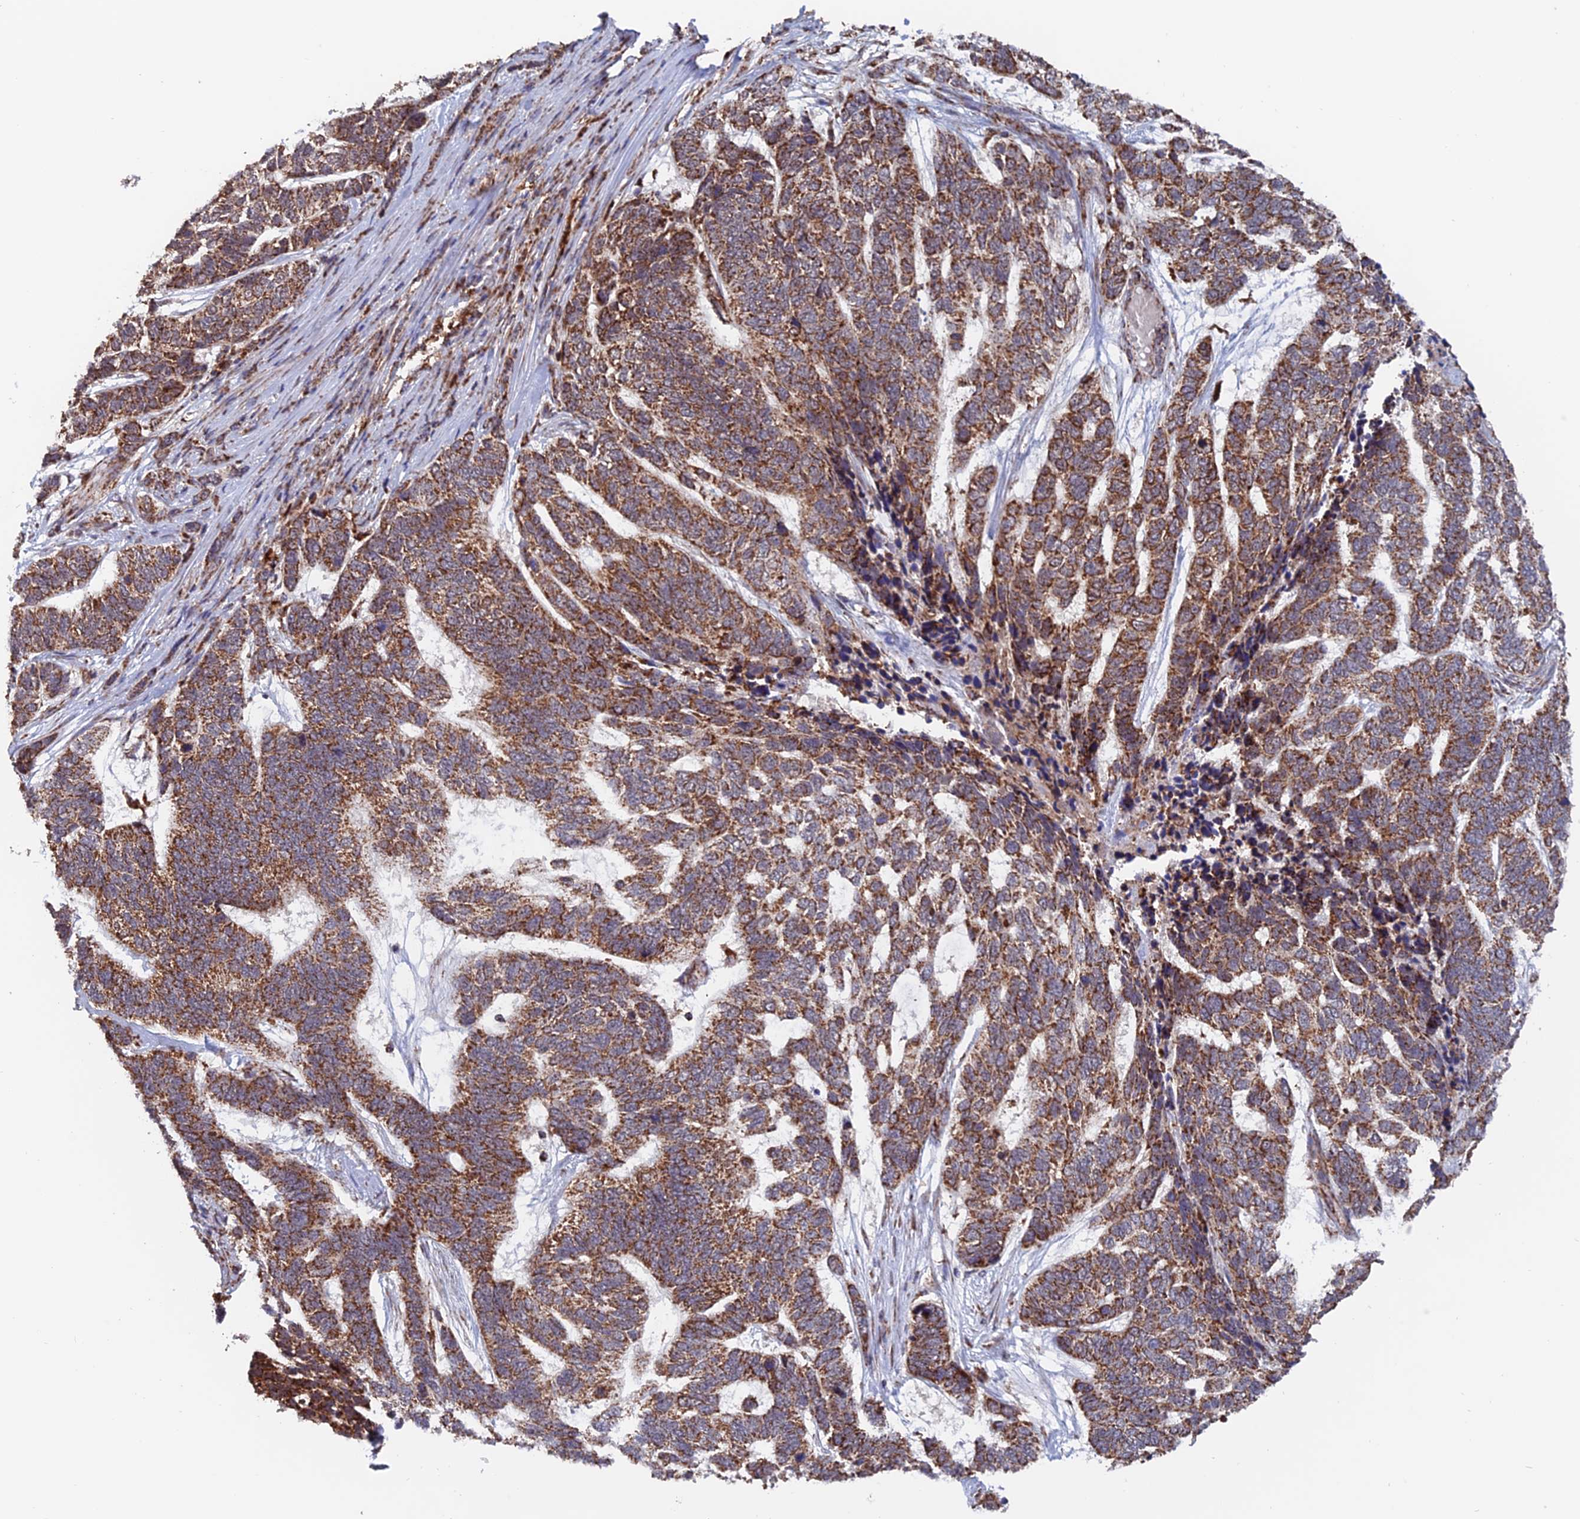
{"staining": {"intensity": "moderate", "quantity": ">75%", "location": "cytoplasmic/membranous"}, "tissue": "skin cancer", "cell_type": "Tumor cells", "image_type": "cancer", "snomed": [{"axis": "morphology", "description": "Basal cell carcinoma"}, {"axis": "topography", "description": "Skin"}], "caption": "Skin cancer stained for a protein shows moderate cytoplasmic/membranous positivity in tumor cells. The staining was performed using DAB to visualize the protein expression in brown, while the nuclei were stained in blue with hematoxylin (Magnification: 20x).", "gene": "DTYMK", "patient": {"sex": "female", "age": 65}}